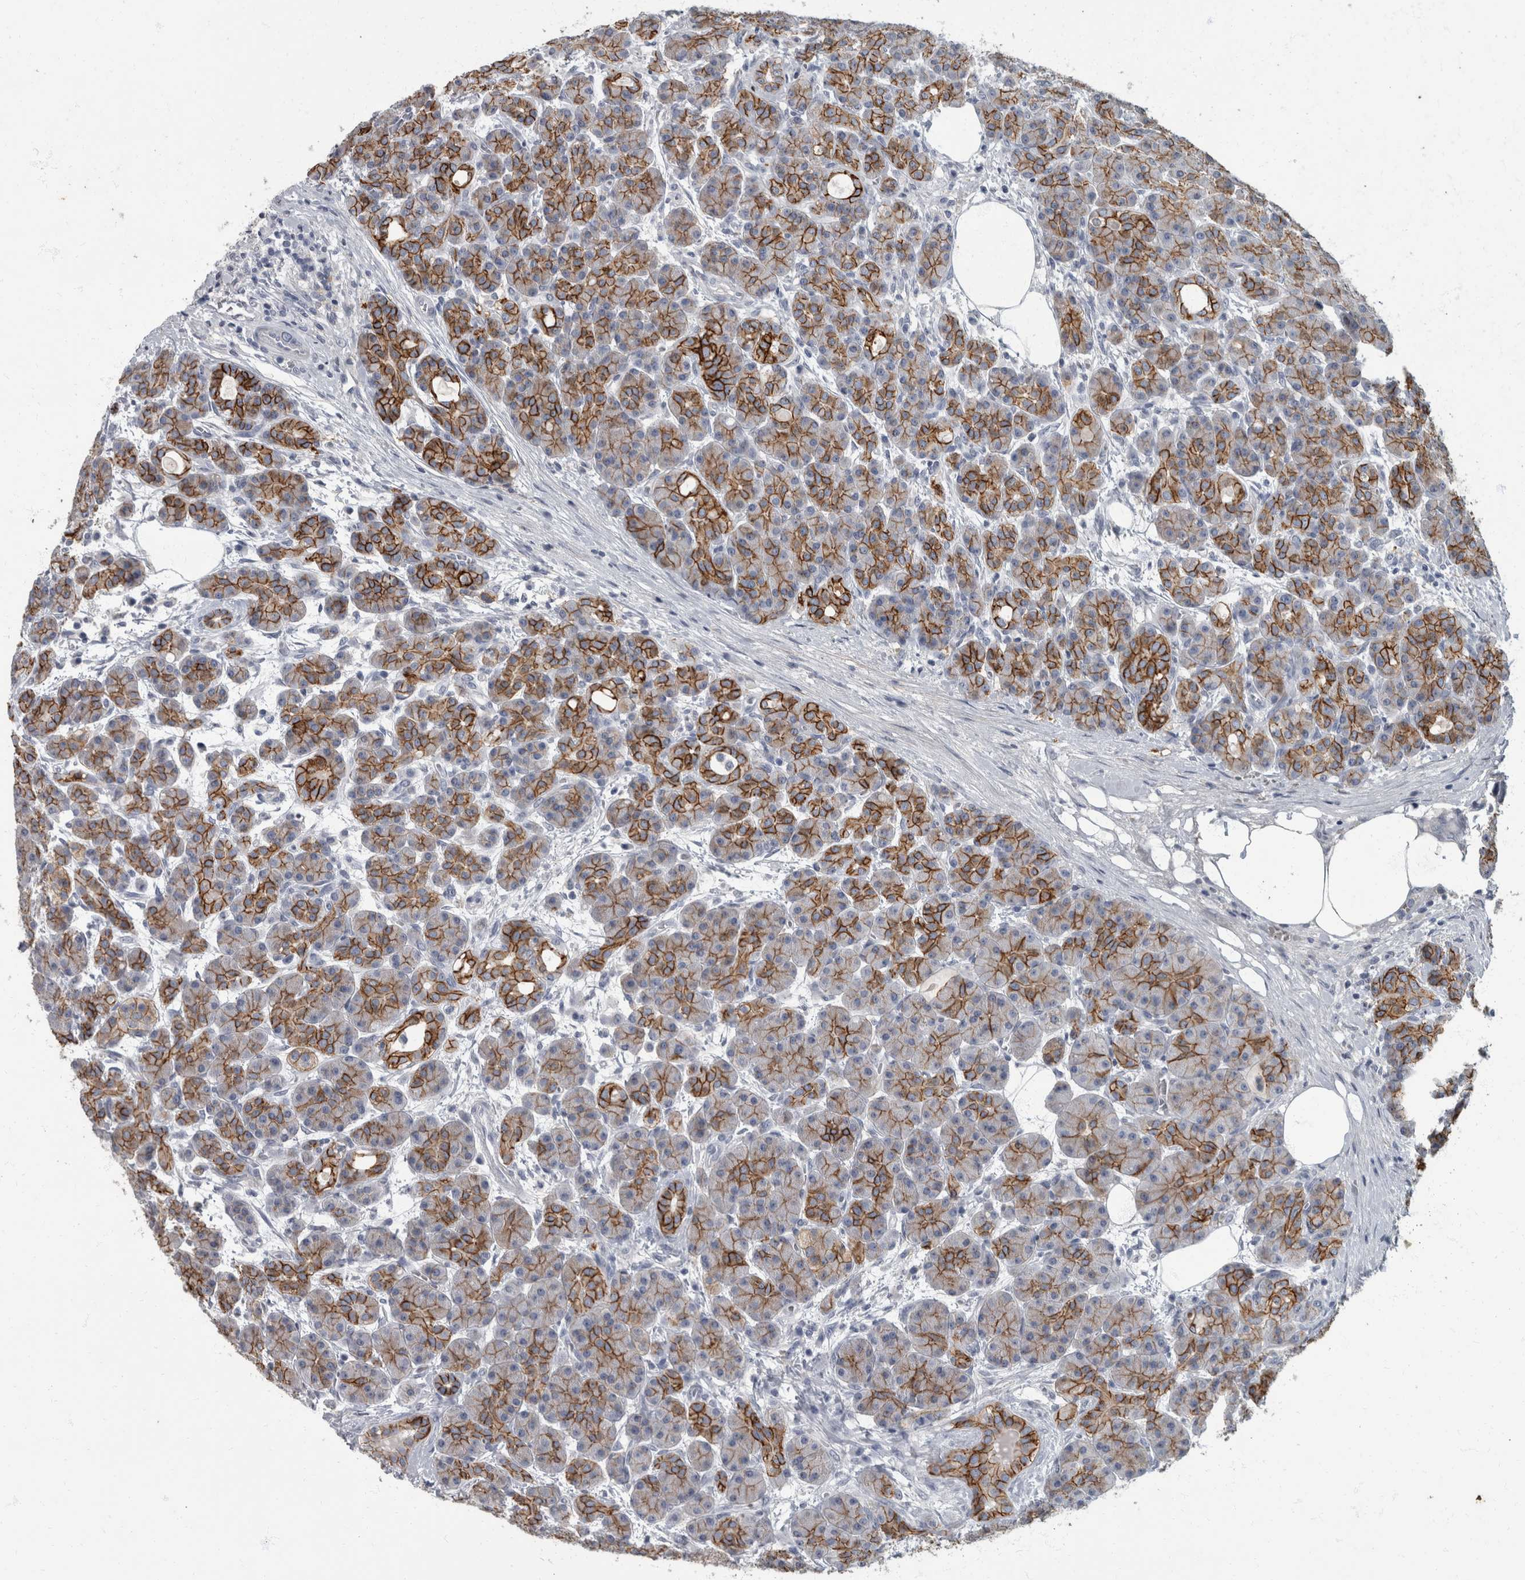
{"staining": {"intensity": "strong", "quantity": ">75%", "location": "cytoplasmic/membranous"}, "tissue": "pancreas", "cell_type": "Exocrine glandular cells", "image_type": "normal", "snomed": [{"axis": "morphology", "description": "Normal tissue, NOS"}, {"axis": "topography", "description": "Pancreas"}], "caption": "This photomicrograph displays normal pancreas stained with IHC to label a protein in brown. The cytoplasmic/membranous of exocrine glandular cells show strong positivity for the protein. Nuclei are counter-stained blue.", "gene": "DSG2", "patient": {"sex": "male", "age": 63}}